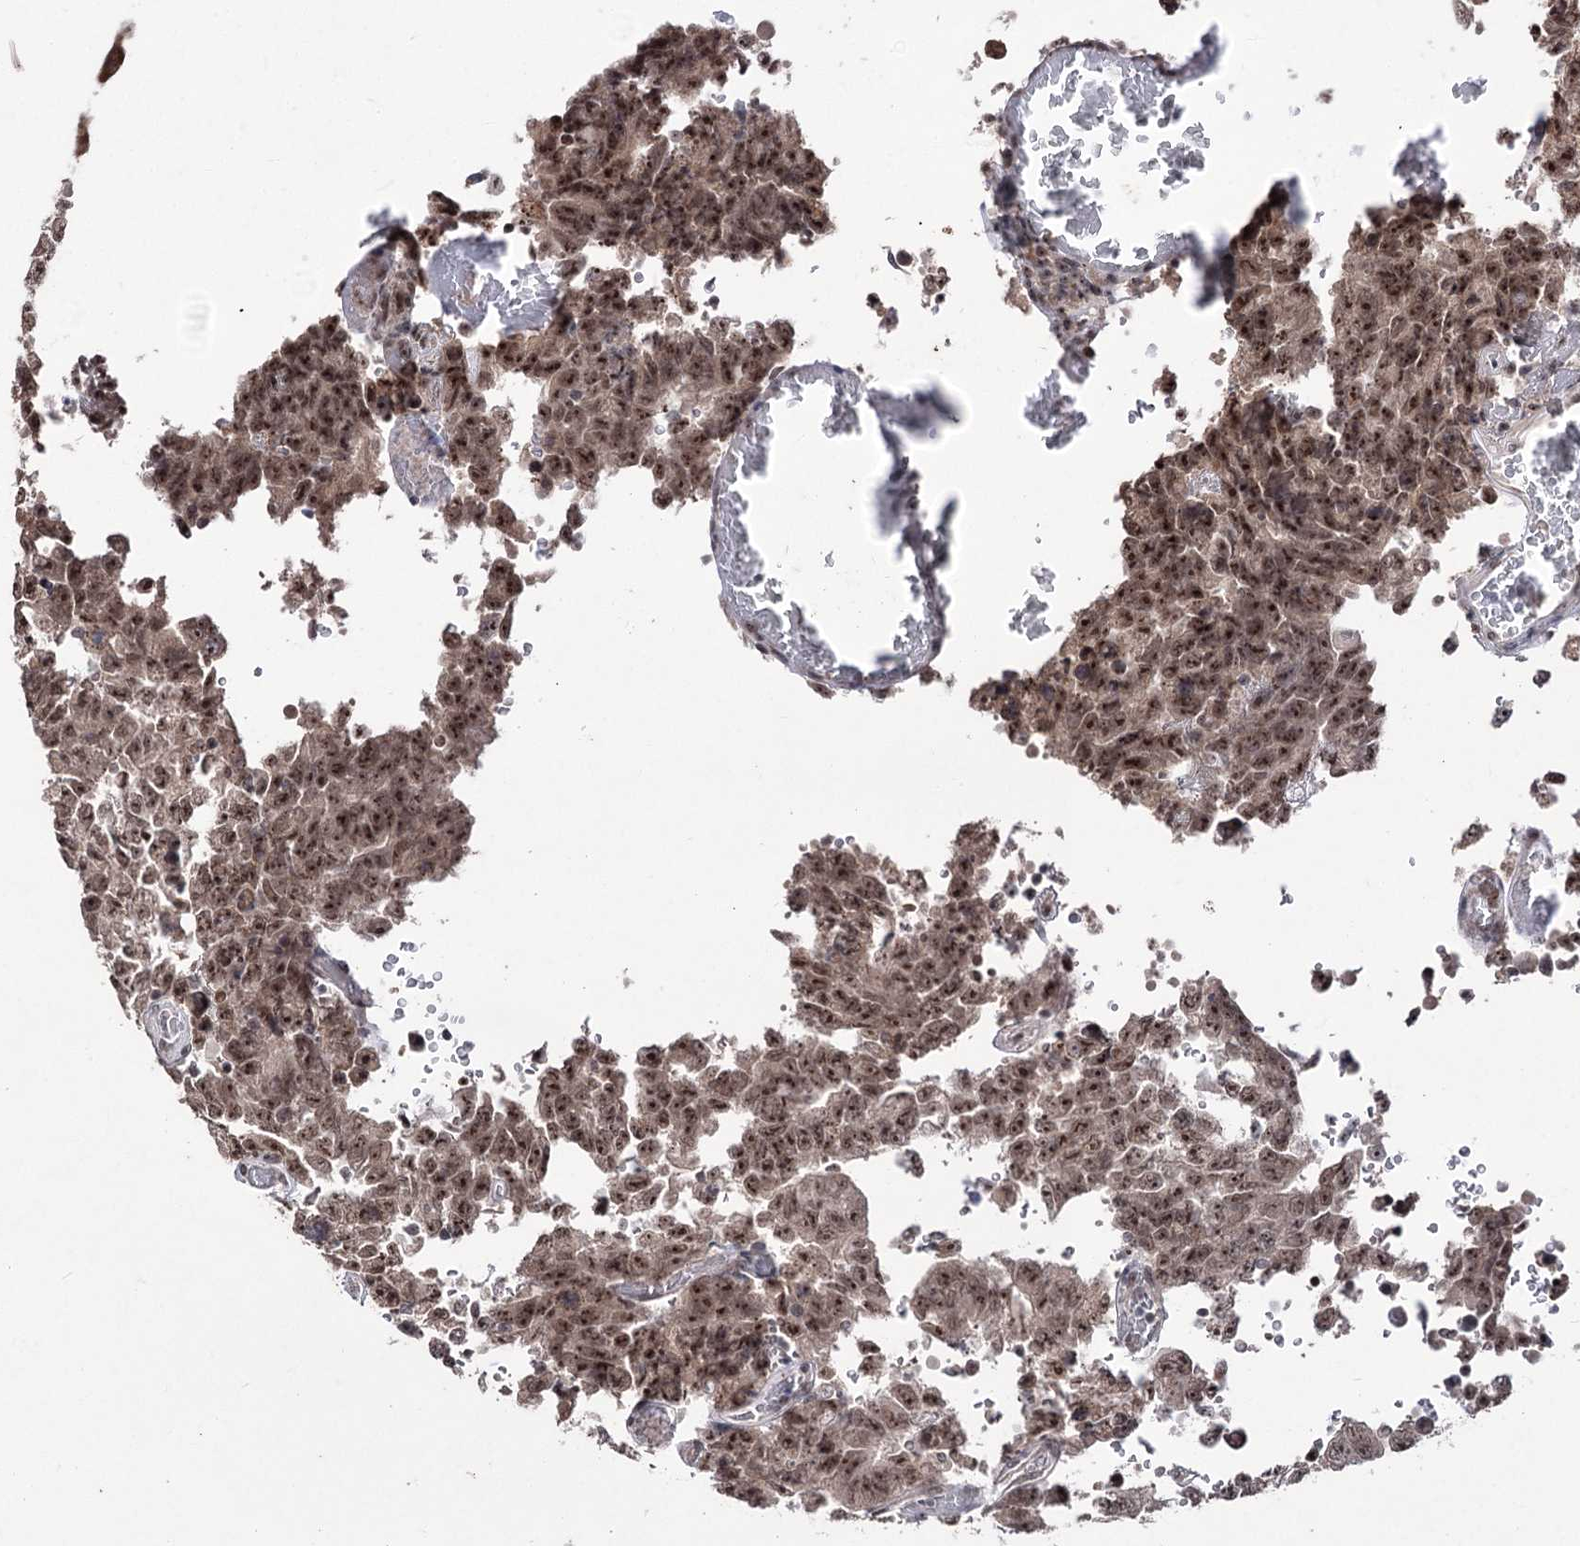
{"staining": {"intensity": "moderate", "quantity": ">75%", "location": "nuclear"}, "tissue": "testis cancer", "cell_type": "Tumor cells", "image_type": "cancer", "snomed": [{"axis": "morphology", "description": "Carcinoma, Embryonal, NOS"}, {"axis": "topography", "description": "Testis"}], "caption": "Testis embryonal carcinoma stained for a protein (brown) demonstrates moderate nuclear positive staining in about >75% of tumor cells.", "gene": "VGLL4", "patient": {"sex": "male", "age": 26}}